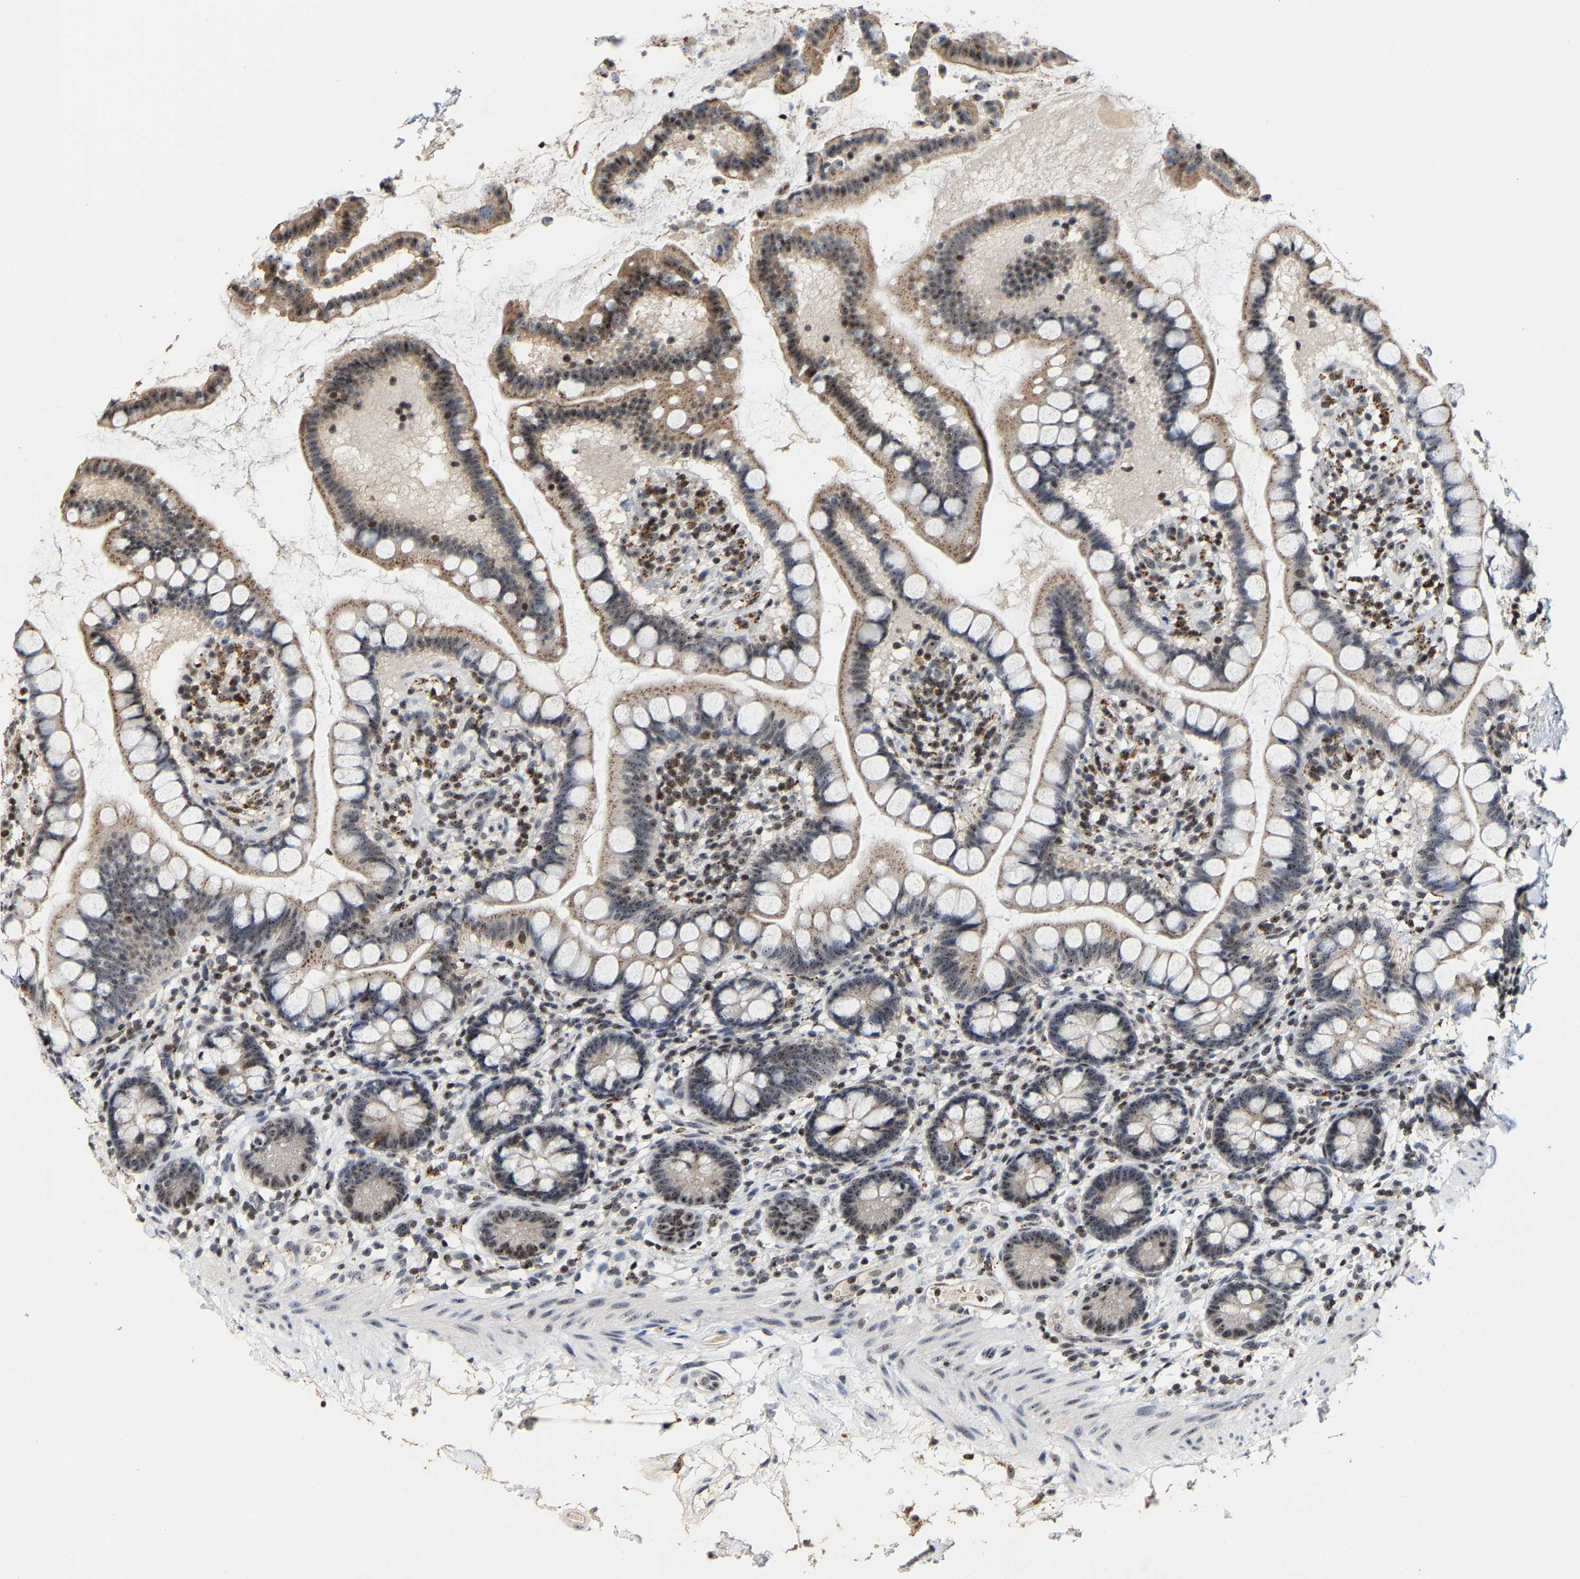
{"staining": {"intensity": "moderate", "quantity": ">75%", "location": "cytoplasmic/membranous,nuclear"}, "tissue": "small intestine", "cell_type": "Glandular cells", "image_type": "normal", "snomed": [{"axis": "morphology", "description": "Normal tissue, NOS"}, {"axis": "topography", "description": "Small intestine"}], "caption": "DAB immunohistochemical staining of unremarkable human small intestine demonstrates moderate cytoplasmic/membranous,nuclear protein positivity in approximately >75% of glandular cells. (DAB IHC, brown staining for protein, blue staining for nuclei).", "gene": "NOP58", "patient": {"sex": "female", "age": 84}}